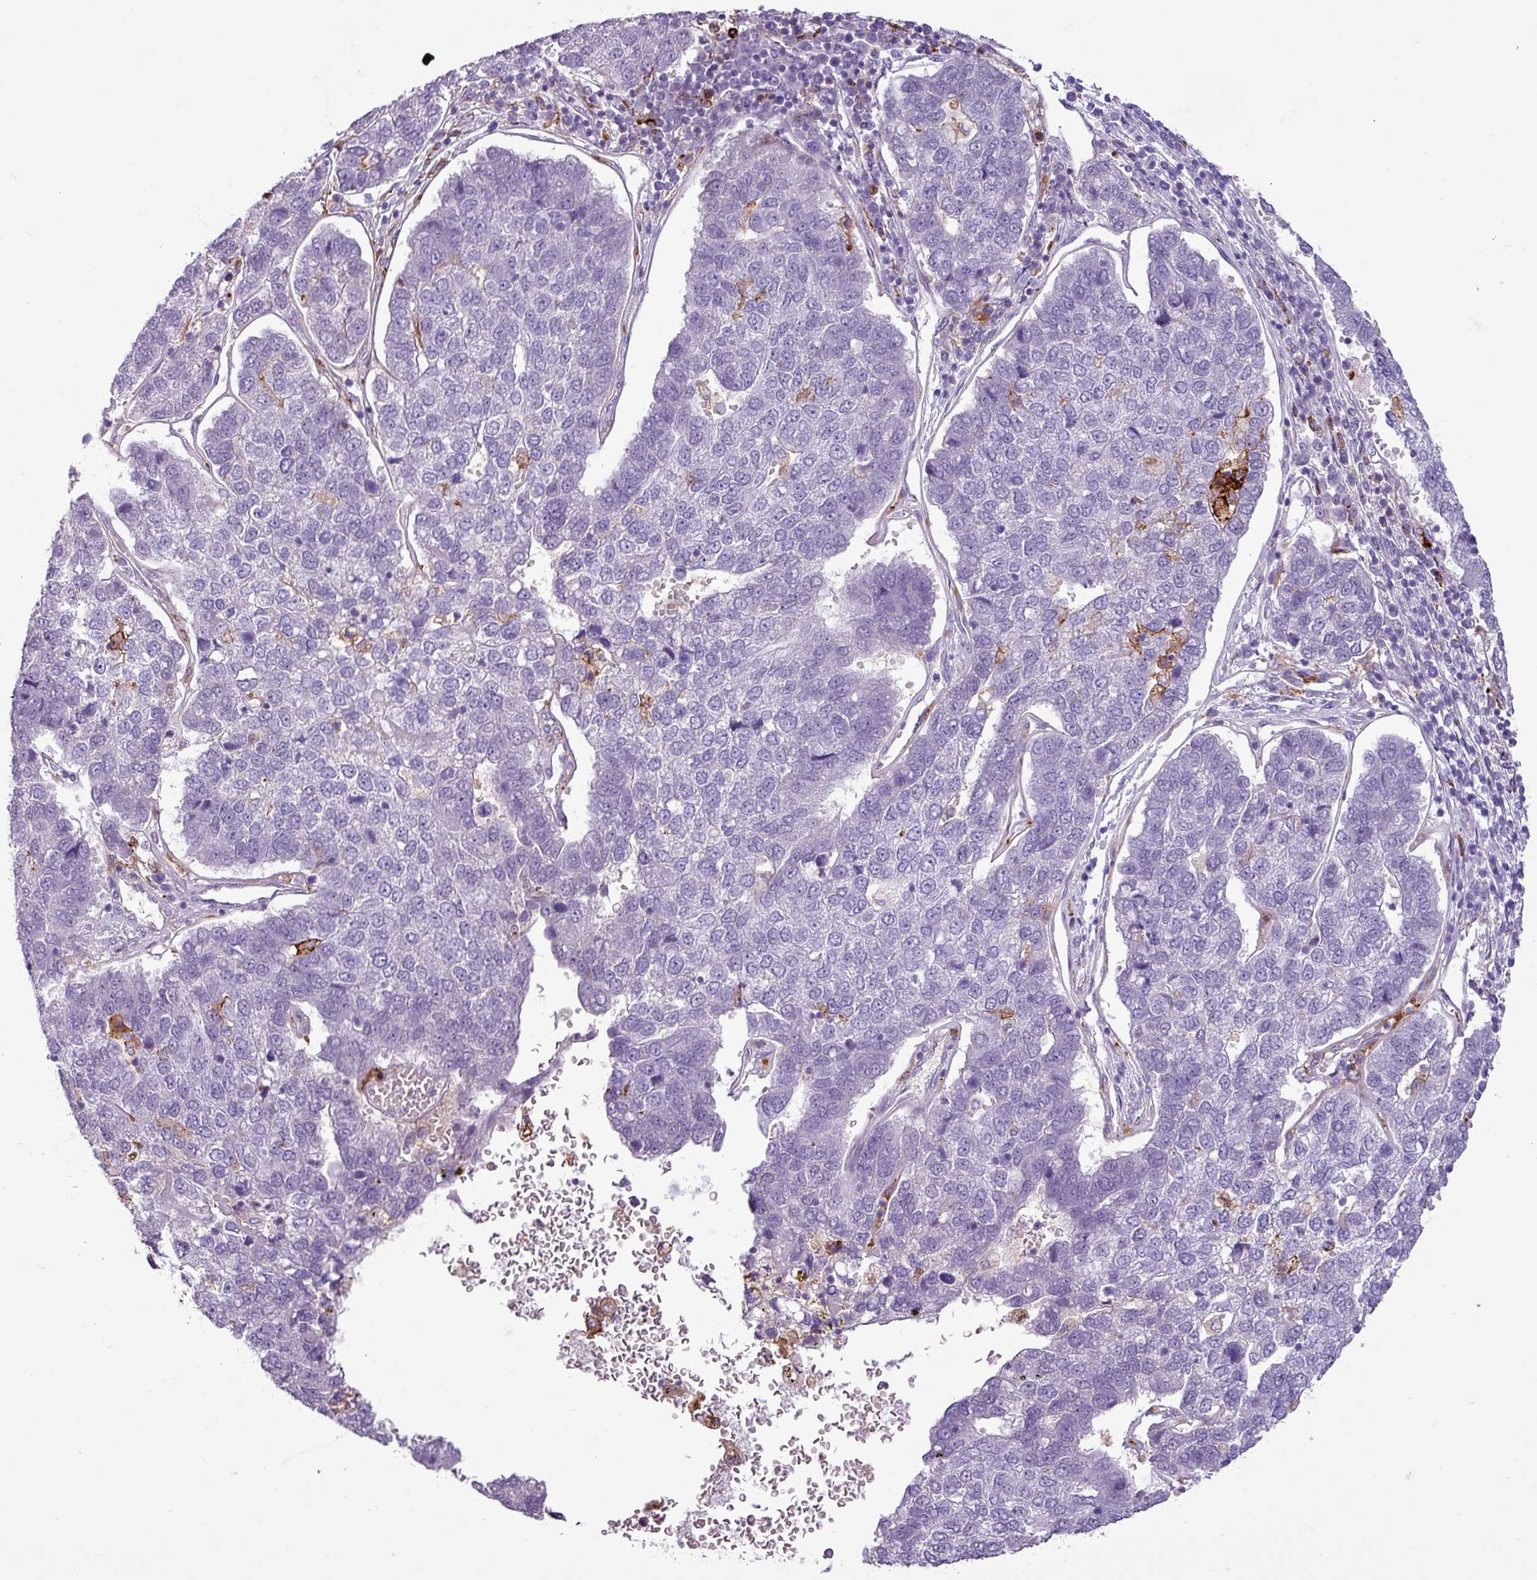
{"staining": {"intensity": "negative", "quantity": "none", "location": "none"}, "tissue": "pancreatic cancer", "cell_type": "Tumor cells", "image_type": "cancer", "snomed": [{"axis": "morphology", "description": "Adenocarcinoma, NOS"}, {"axis": "topography", "description": "Pancreas"}], "caption": "This is an immunohistochemistry histopathology image of pancreatic cancer (adenocarcinoma). There is no staining in tumor cells.", "gene": "C9orf24", "patient": {"sex": "female", "age": 61}}